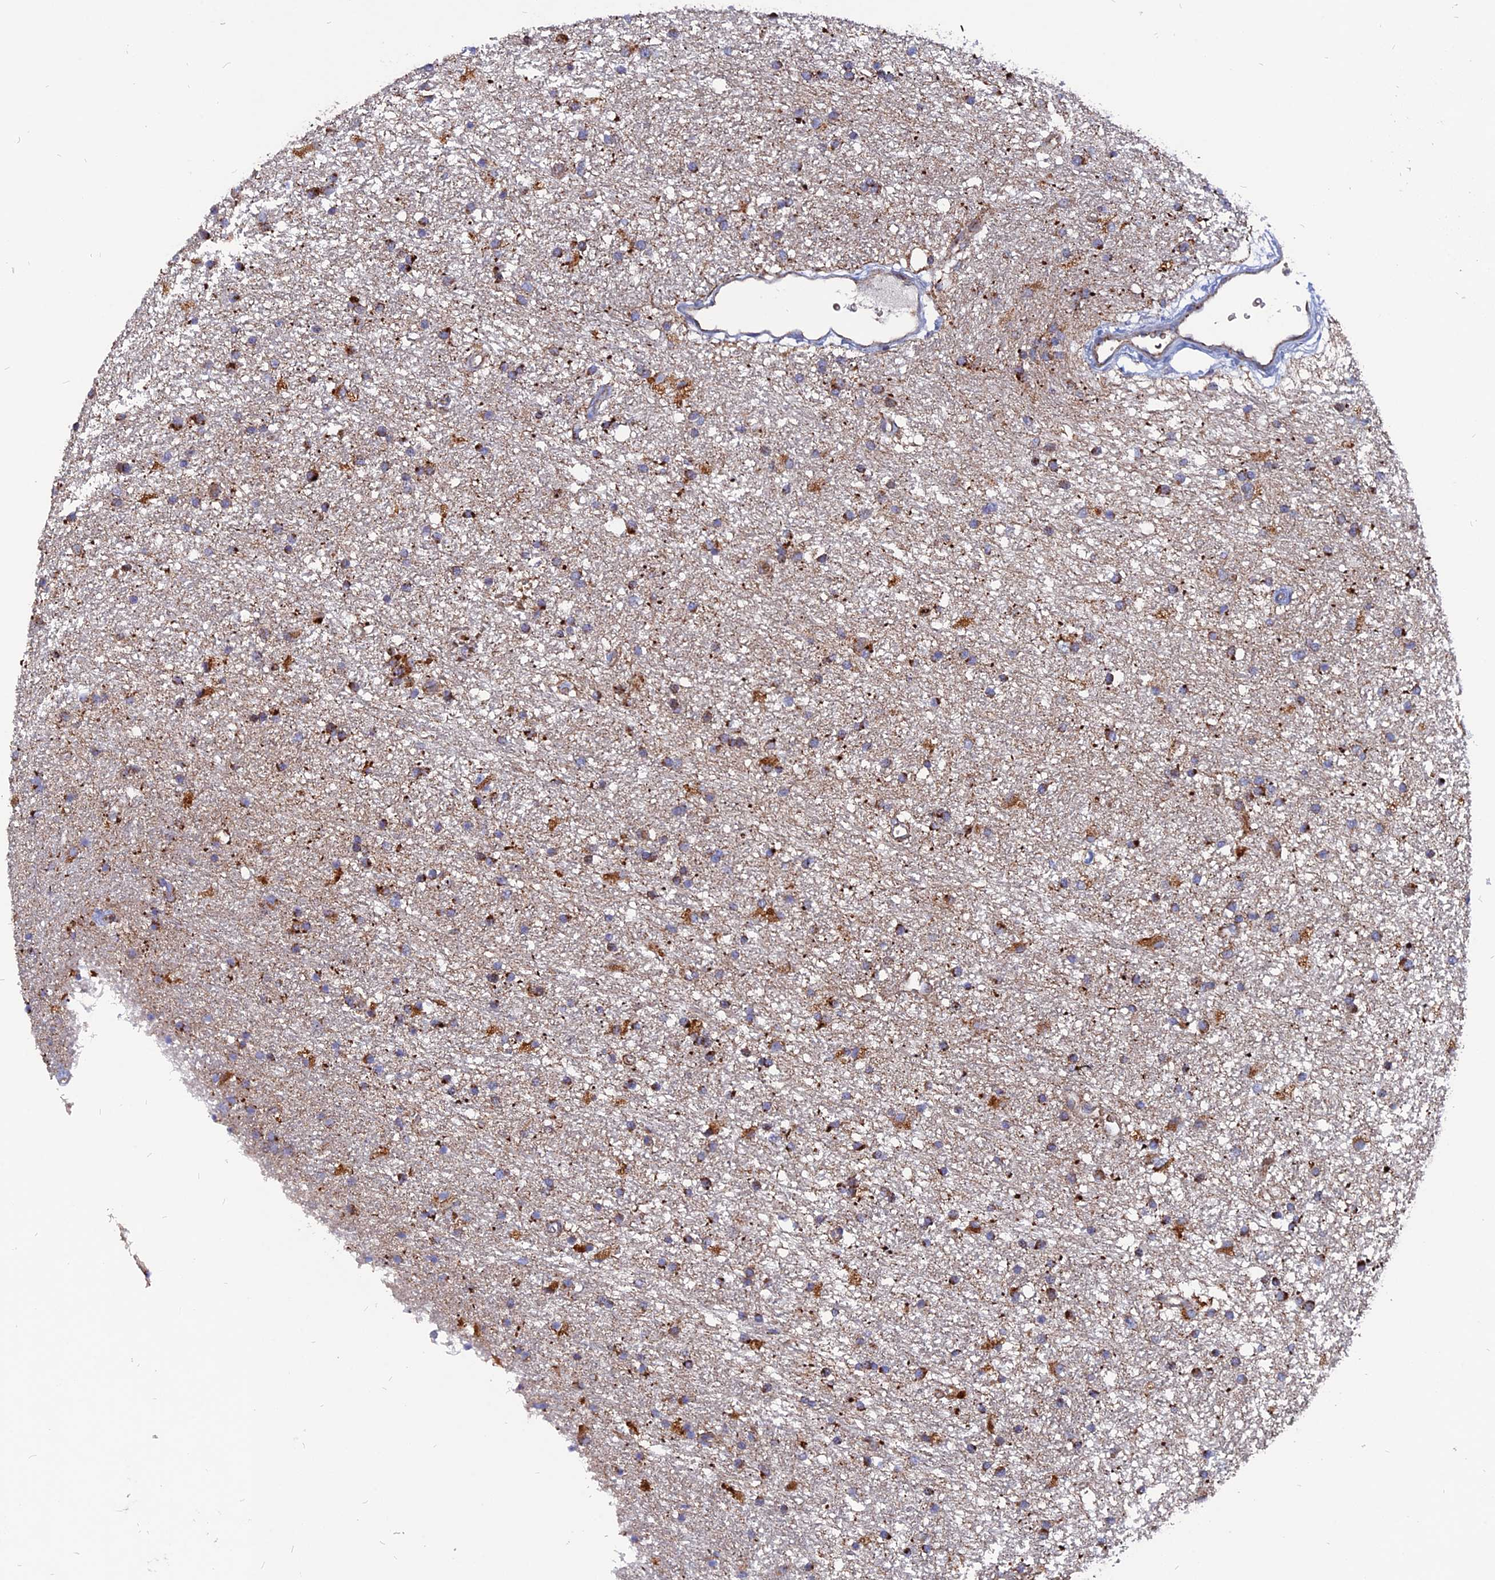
{"staining": {"intensity": "moderate", "quantity": ">75%", "location": "cytoplasmic/membranous"}, "tissue": "glioma", "cell_type": "Tumor cells", "image_type": "cancer", "snomed": [{"axis": "morphology", "description": "Glioma, malignant, High grade"}, {"axis": "topography", "description": "Brain"}], "caption": "Protein analysis of malignant glioma (high-grade) tissue reveals moderate cytoplasmic/membranous expression in about >75% of tumor cells.", "gene": "TGFA", "patient": {"sex": "male", "age": 77}}